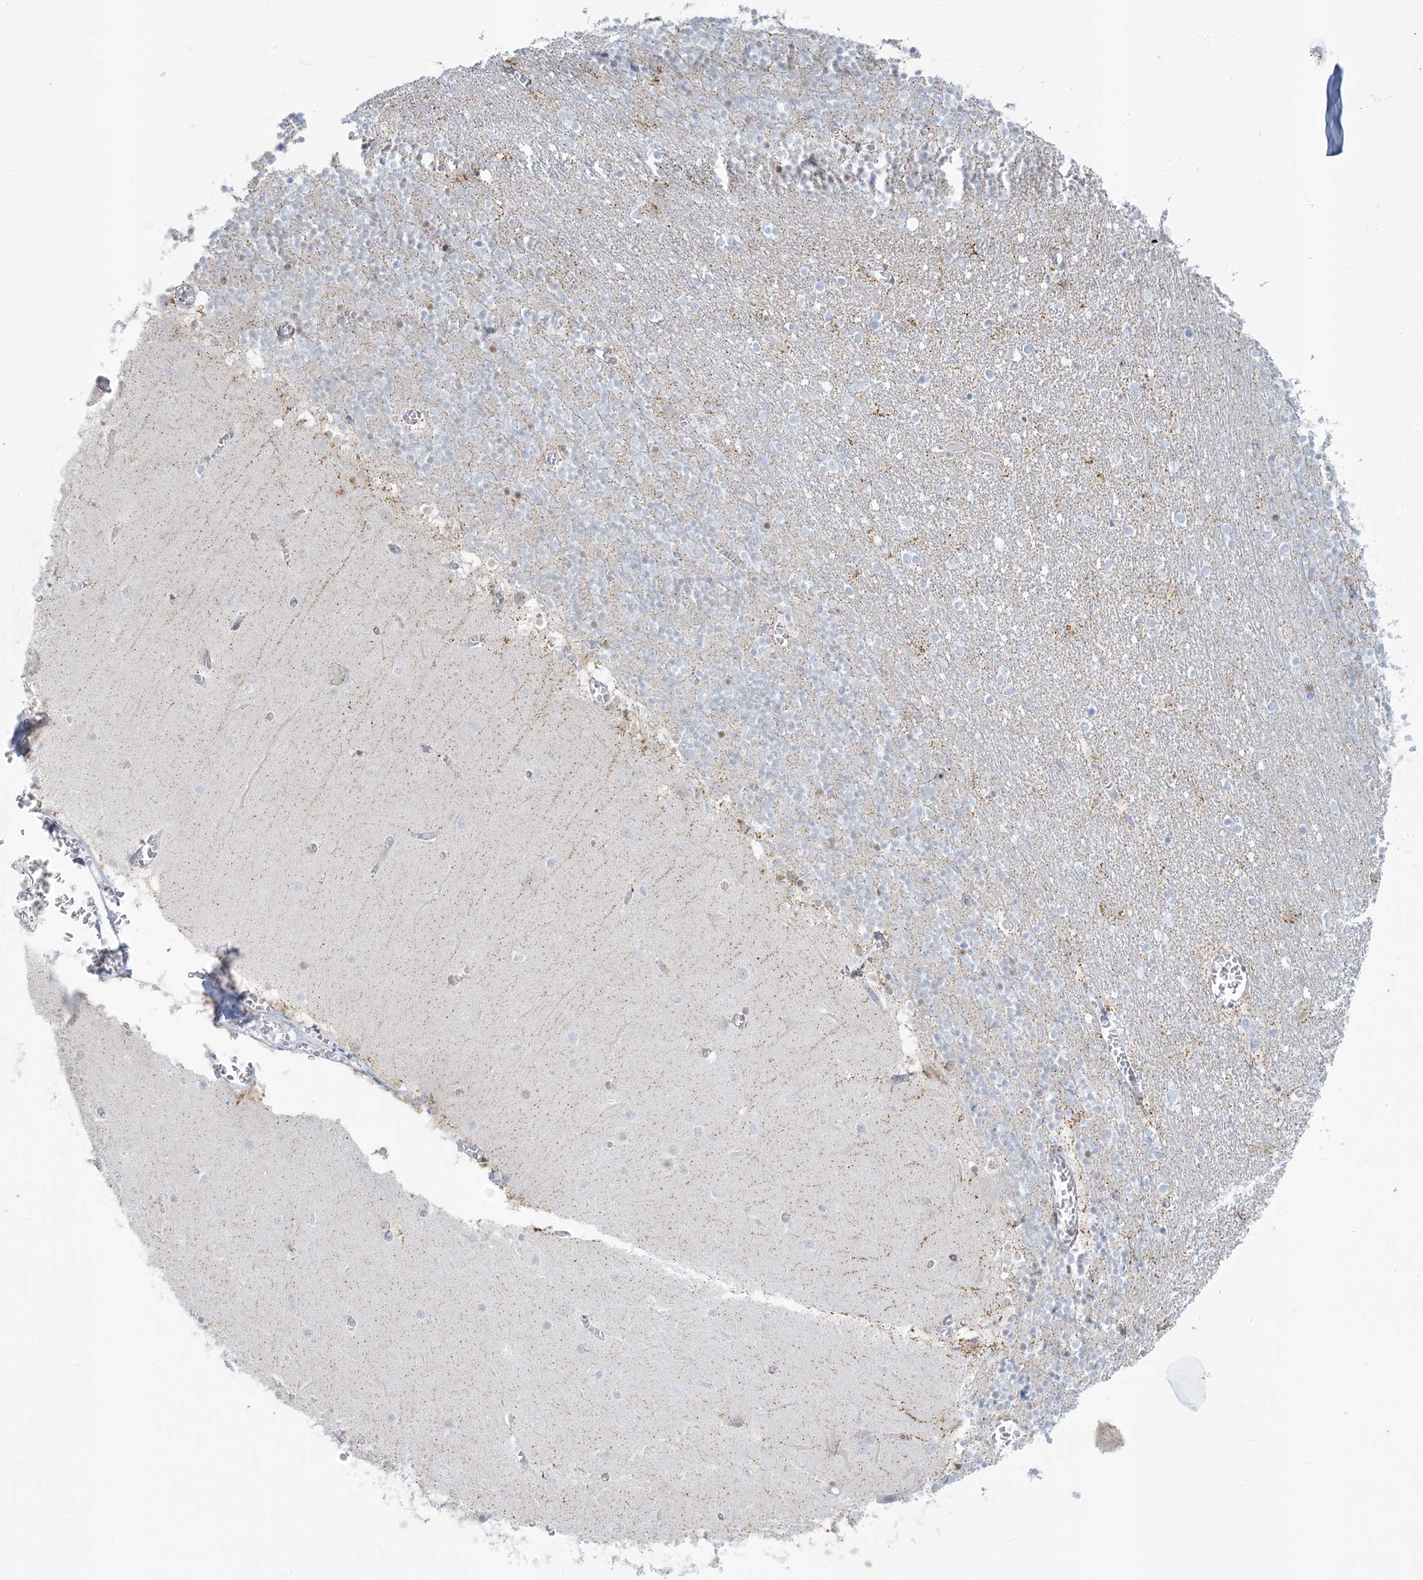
{"staining": {"intensity": "moderate", "quantity": "25%-75%", "location": "nuclear"}, "tissue": "cerebellum", "cell_type": "Cells in granular layer", "image_type": "normal", "snomed": [{"axis": "morphology", "description": "Normal tissue, NOS"}, {"axis": "topography", "description": "Cerebellum"}], "caption": "Immunohistochemistry (DAB) staining of normal cerebellum displays moderate nuclear protein expression in about 25%-75% of cells in granular layer. (DAB (3,3'-diaminobenzidine) = brown stain, brightfield microscopy at high magnification).", "gene": "ZDHHC4", "patient": {"sex": "female", "age": 28}}